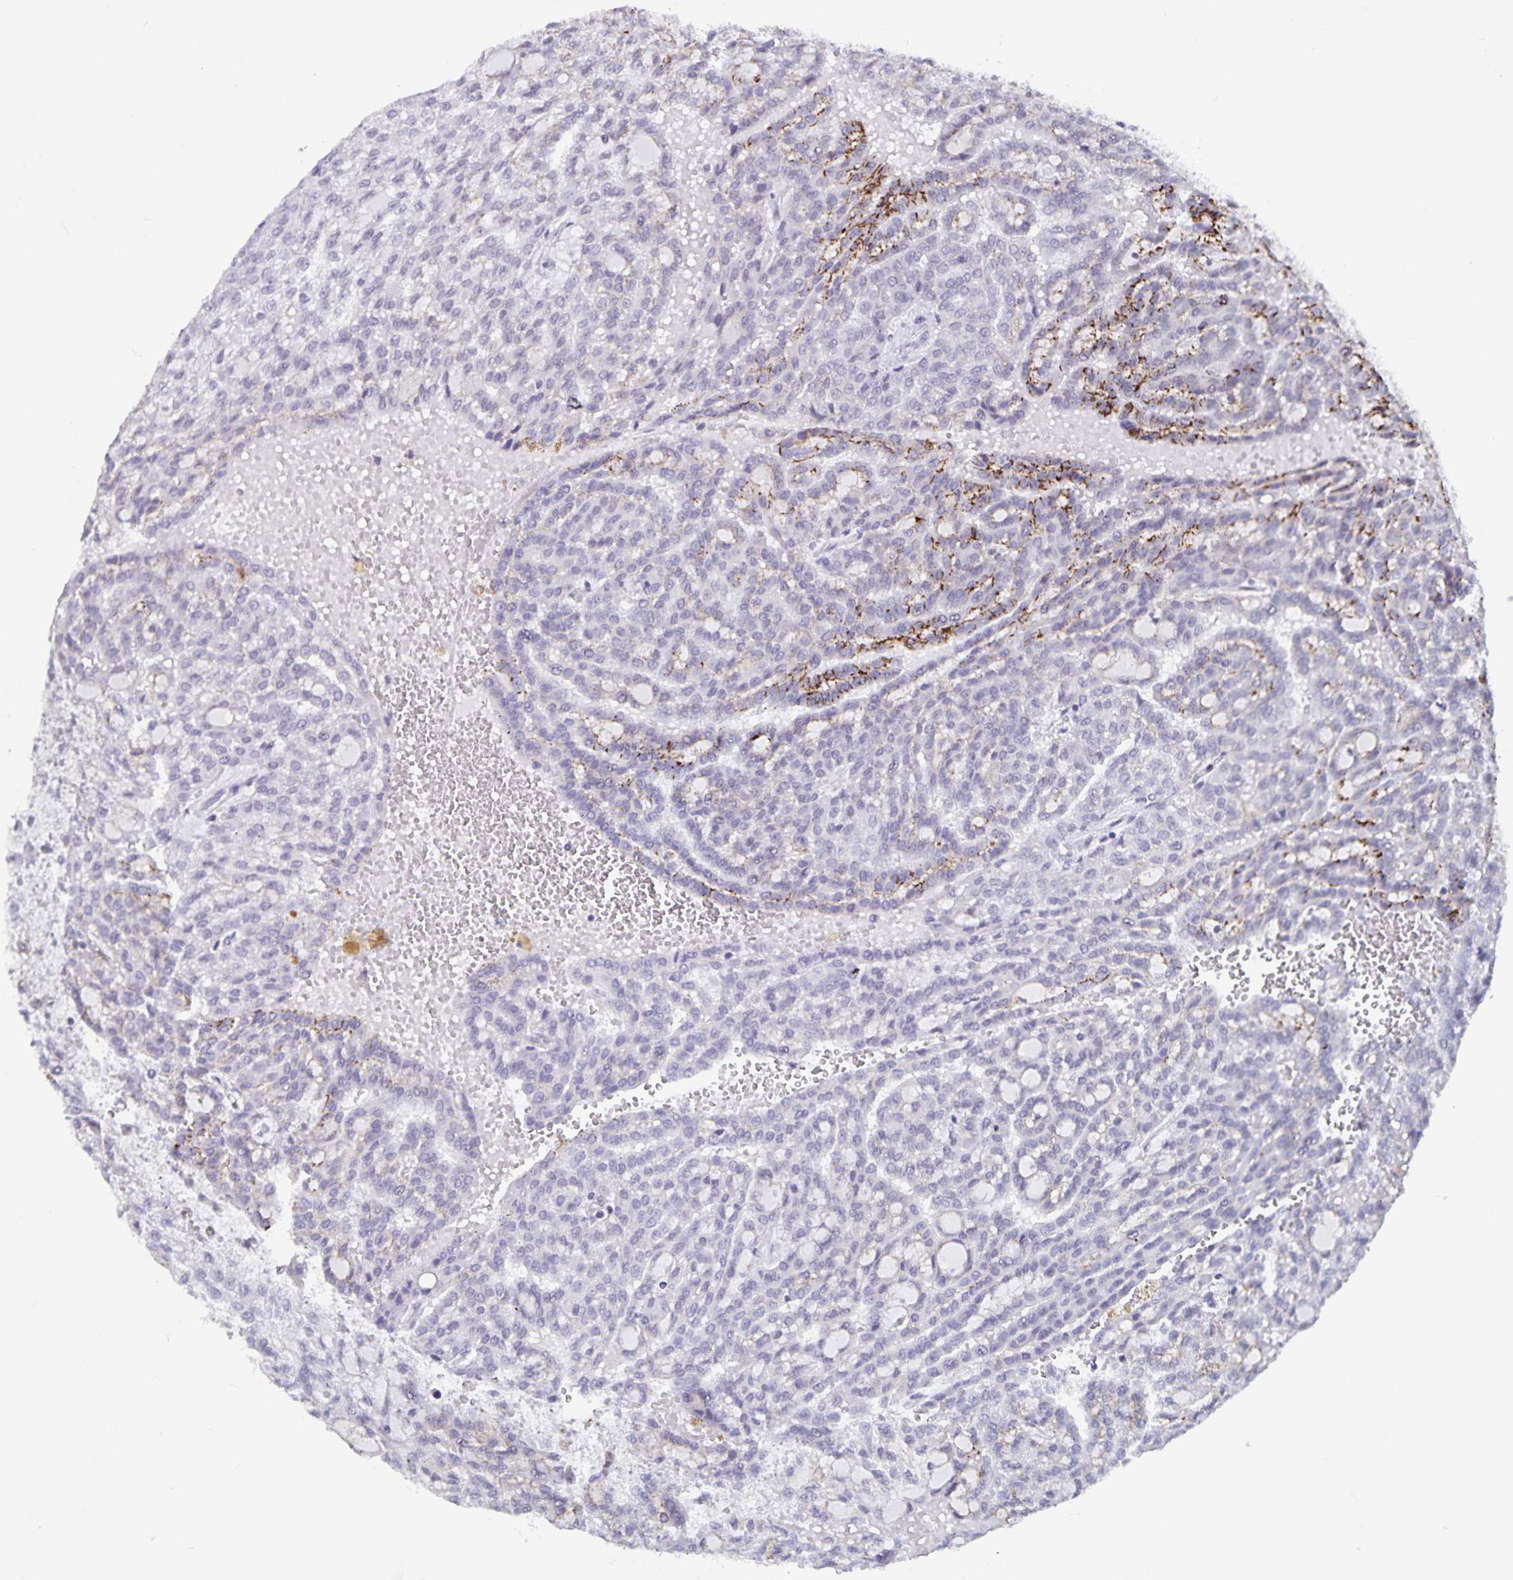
{"staining": {"intensity": "moderate", "quantity": "<25%", "location": "cytoplasmic/membranous"}, "tissue": "renal cancer", "cell_type": "Tumor cells", "image_type": "cancer", "snomed": [{"axis": "morphology", "description": "Adenocarcinoma, NOS"}, {"axis": "topography", "description": "Kidney"}], "caption": "The image shows a brown stain indicating the presence of a protein in the cytoplasmic/membranous of tumor cells in renal cancer.", "gene": "PBX2", "patient": {"sex": "male", "age": 63}}